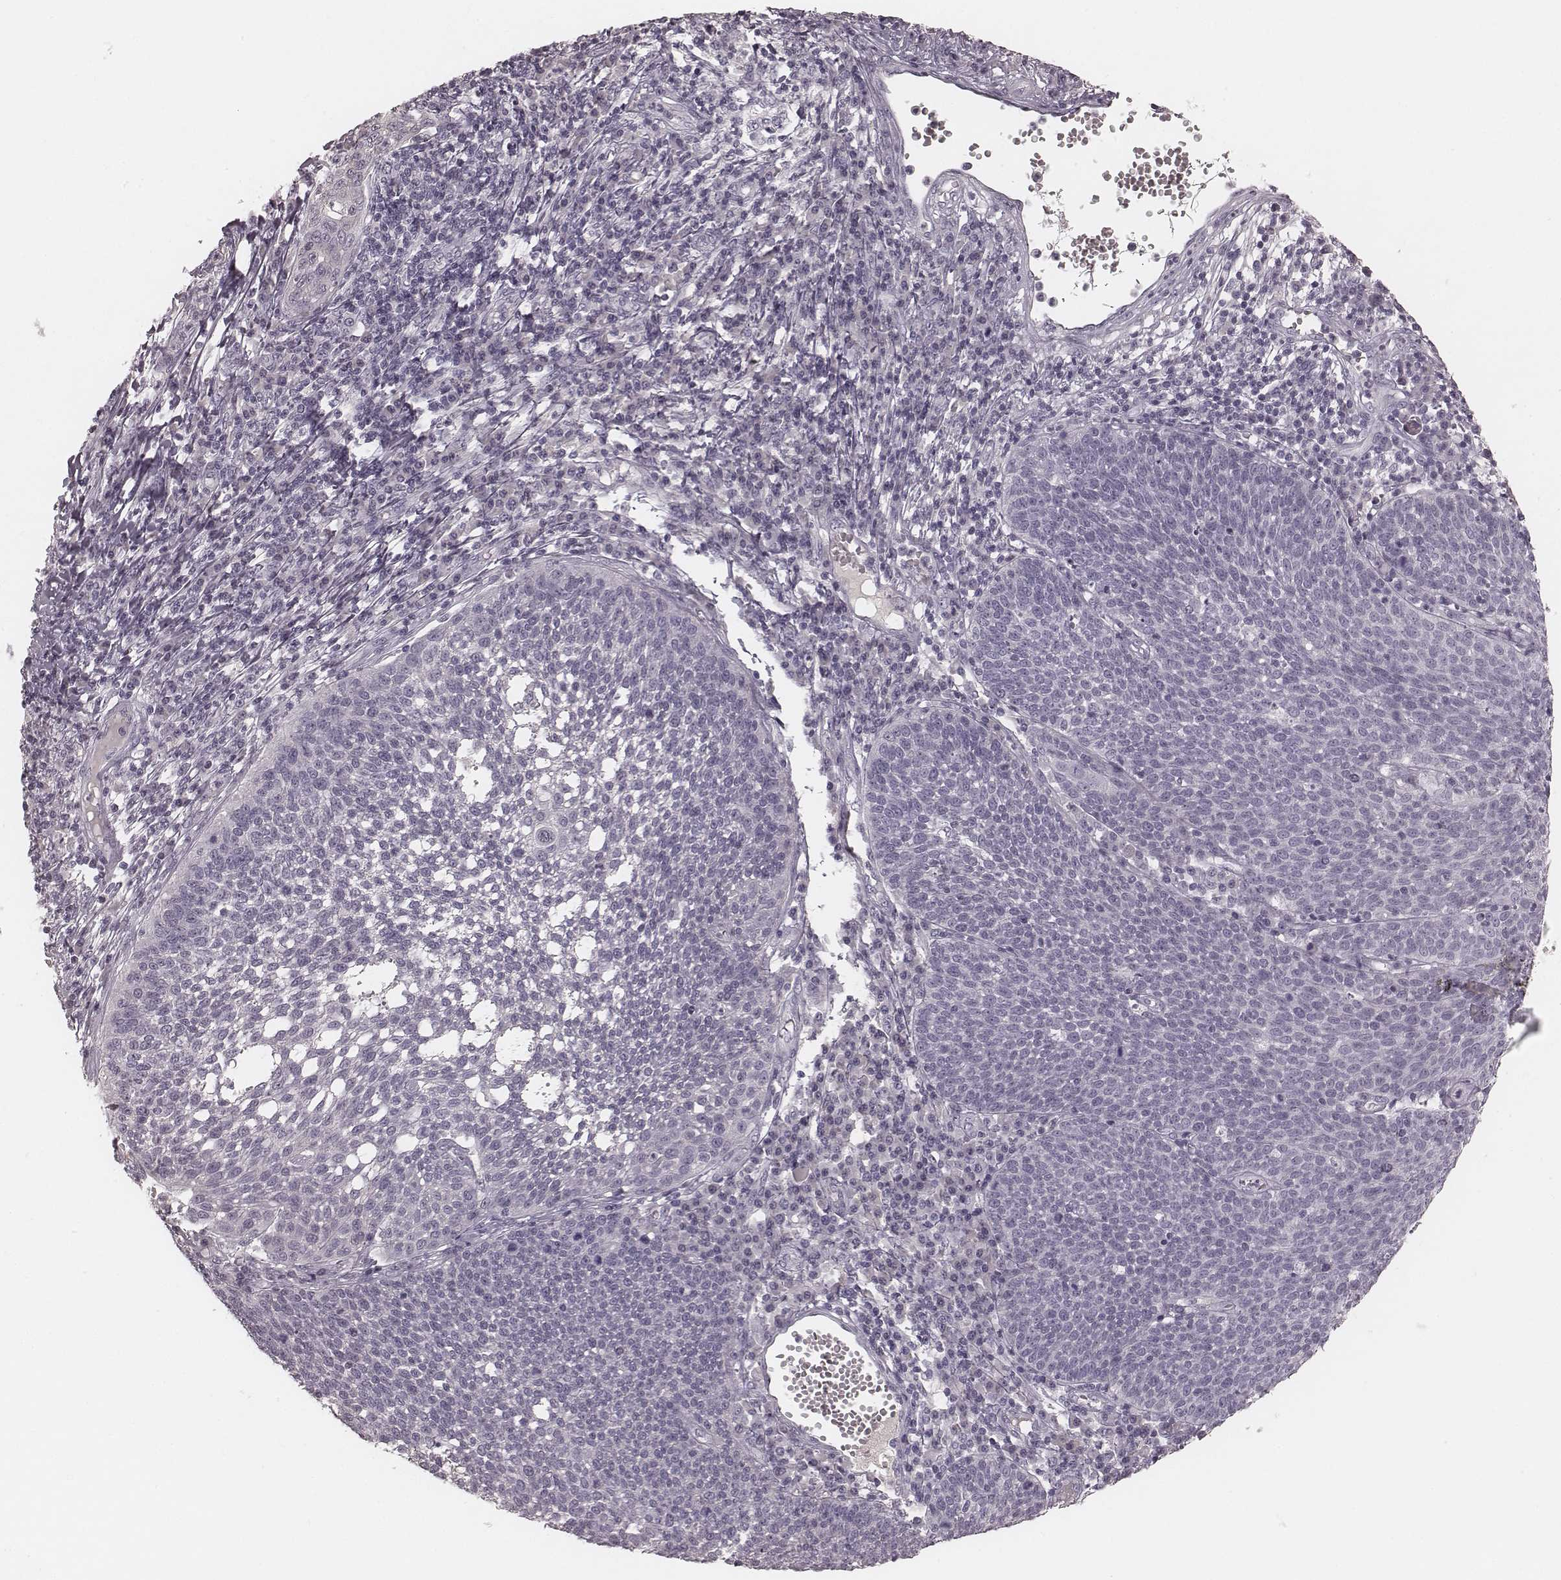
{"staining": {"intensity": "negative", "quantity": "none", "location": "none"}, "tissue": "cervical cancer", "cell_type": "Tumor cells", "image_type": "cancer", "snomed": [{"axis": "morphology", "description": "Squamous cell carcinoma, NOS"}, {"axis": "topography", "description": "Cervix"}], "caption": "The micrograph reveals no significant staining in tumor cells of cervical cancer (squamous cell carcinoma).", "gene": "SMIM24", "patient": {"sex": "female", "age": 34}}